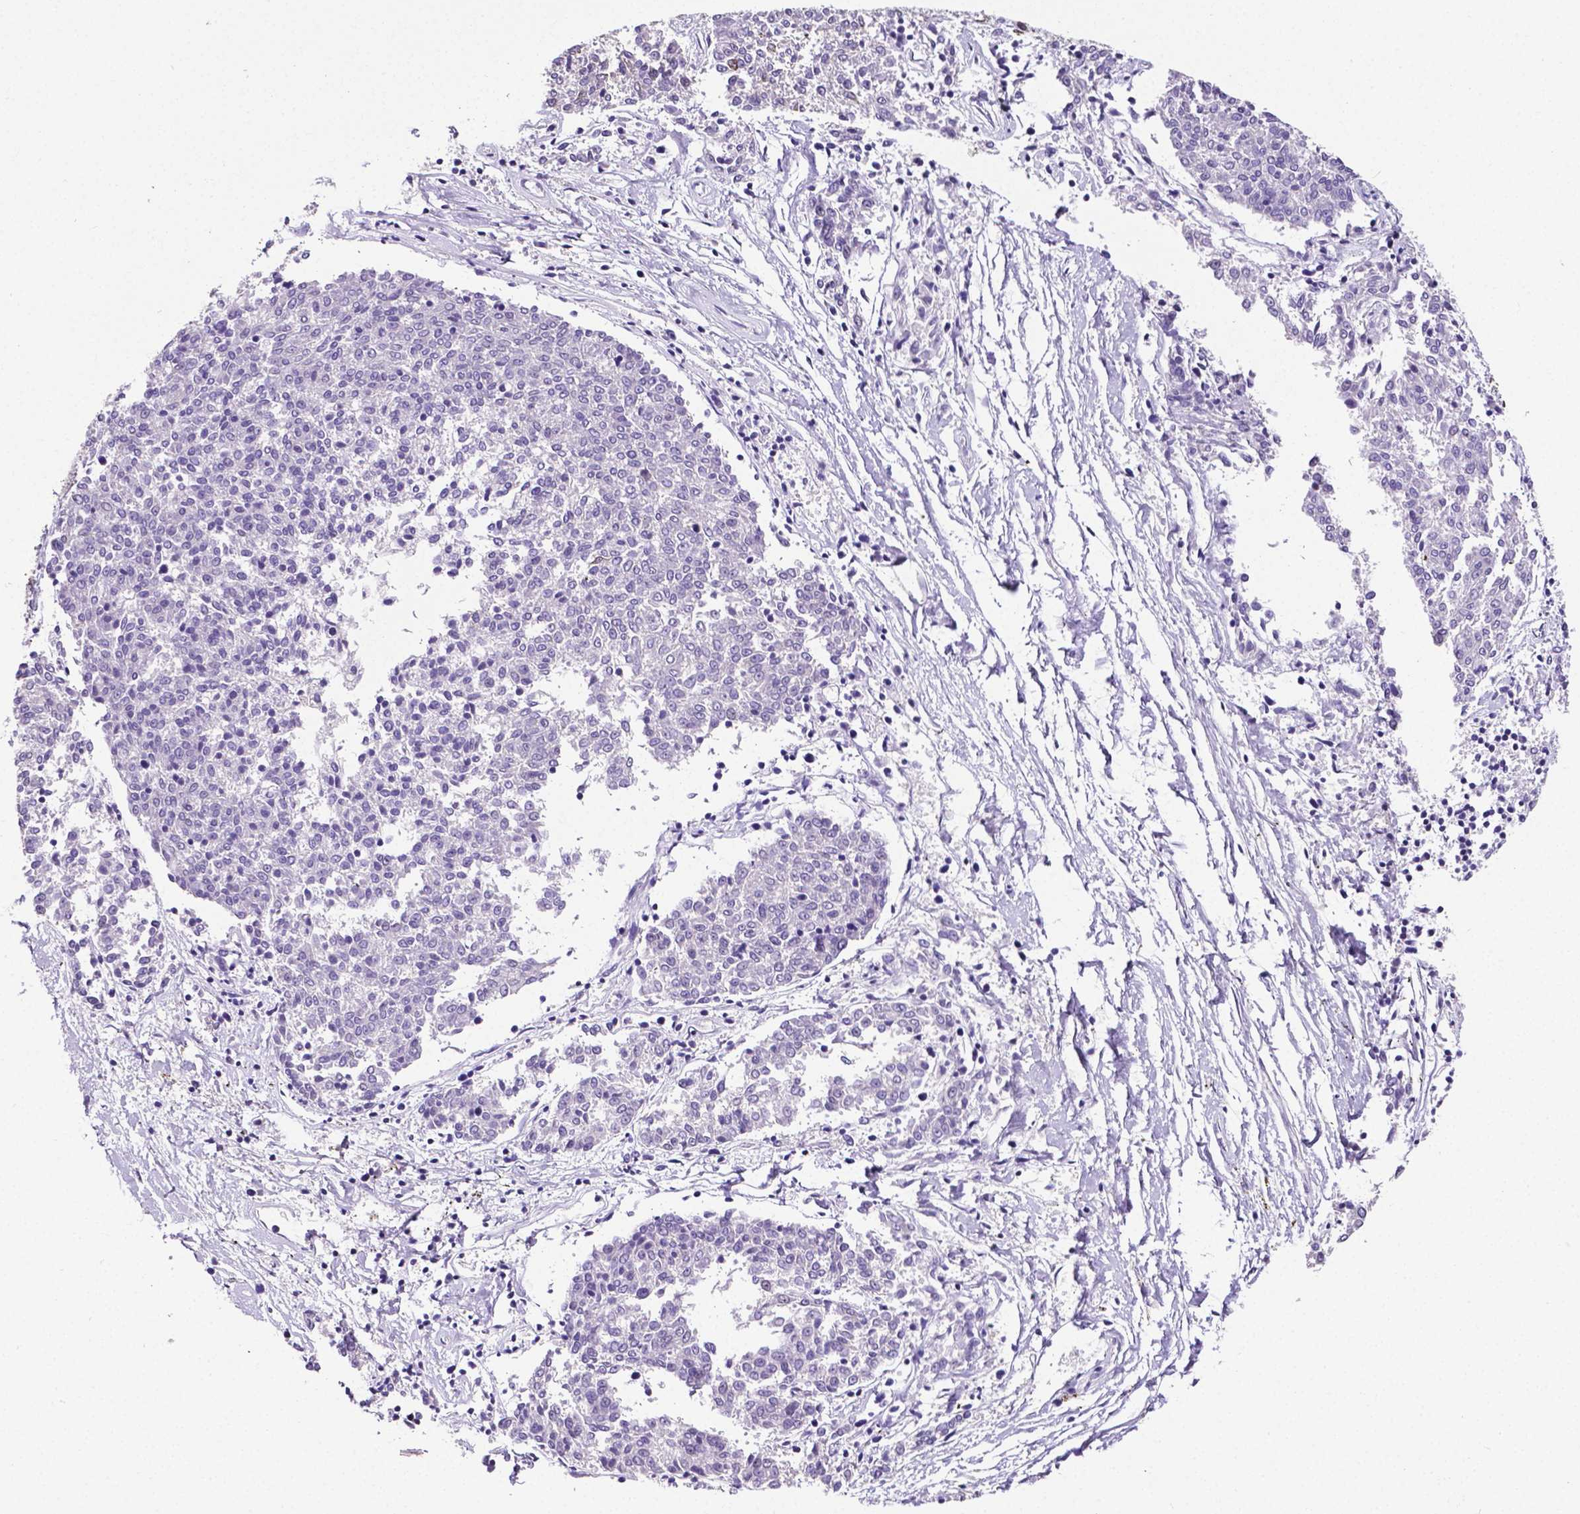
{"staining": {"intensity": "negative", "quantity": "none", "location": "none"}, "tissue": "melanoma", "cell_type": "Tumor cells", "image_type": "cancer", "snomed": [{"axis": "morphology", "description": "Malignant melanoma, NOS"}, {"axis": "topography", "description": "Skin"}], "caption": "There is no significant staining in tumor cells of melanoma. (DAB (3,3'-diaminobenzidine) immunohistochemistry (IHC) with hematoxylin counter stain).", "gene": "REST", "patient": {"sex": "female", "age": 72}}